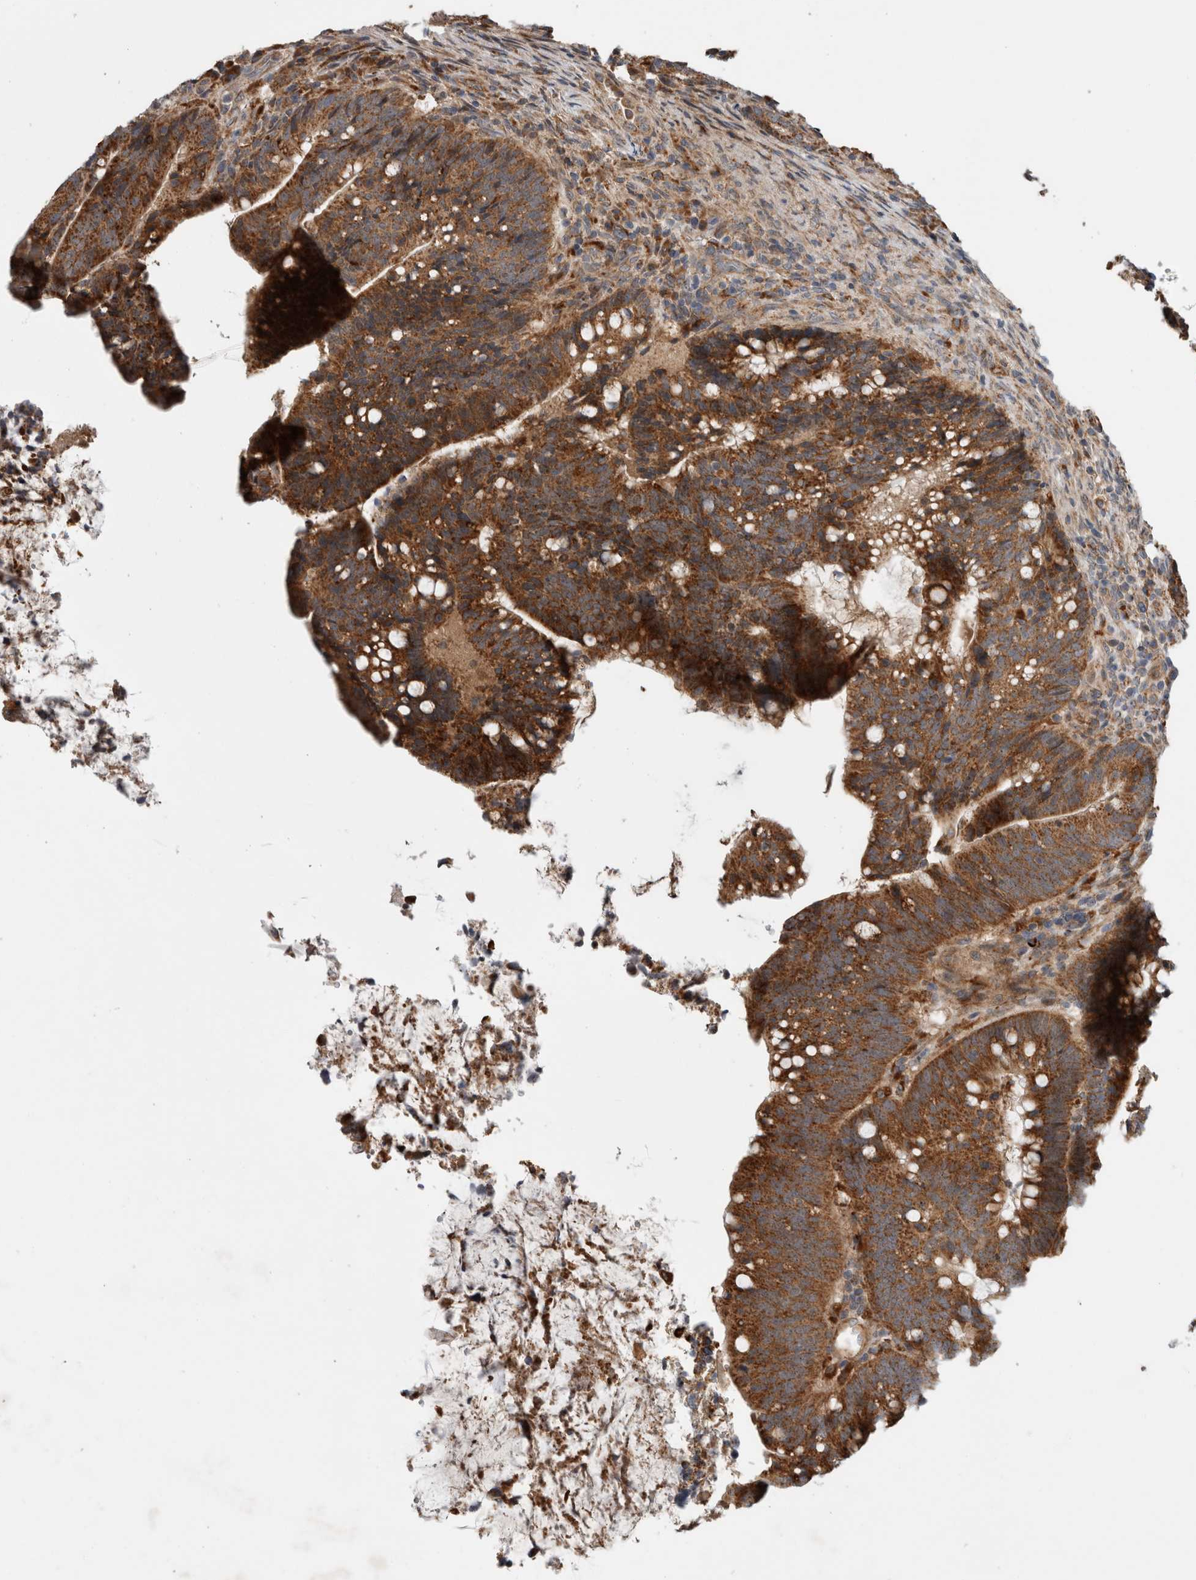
{"staining": {"intensity": "strong", "quantity": ">75%", "location": "cytoplasmic/membranous"}, "tissue": "colorectal cancer", "cell_type": "Tumor cells", "image_type": "cancer", "snomed": [{"axis": "morphology", "description": "Adenocarcinoma, NOS"}, {"axis": "topography", "description": "Colon"}], "caption": "Protein expression analysis of colorectal adenocarcinoma displays strong cytoplasmic/membranous positivity in about >75% of tumor cells. The staining was performed using DAB (3,3'-diaminobenzidine) to visualize the protein expression in brown, while the nuclei were stained in blue with hematoxylin (Magnification: 20x).", "gene": "ADGRL3", "patient": {"sex": "female", "age": 66}}